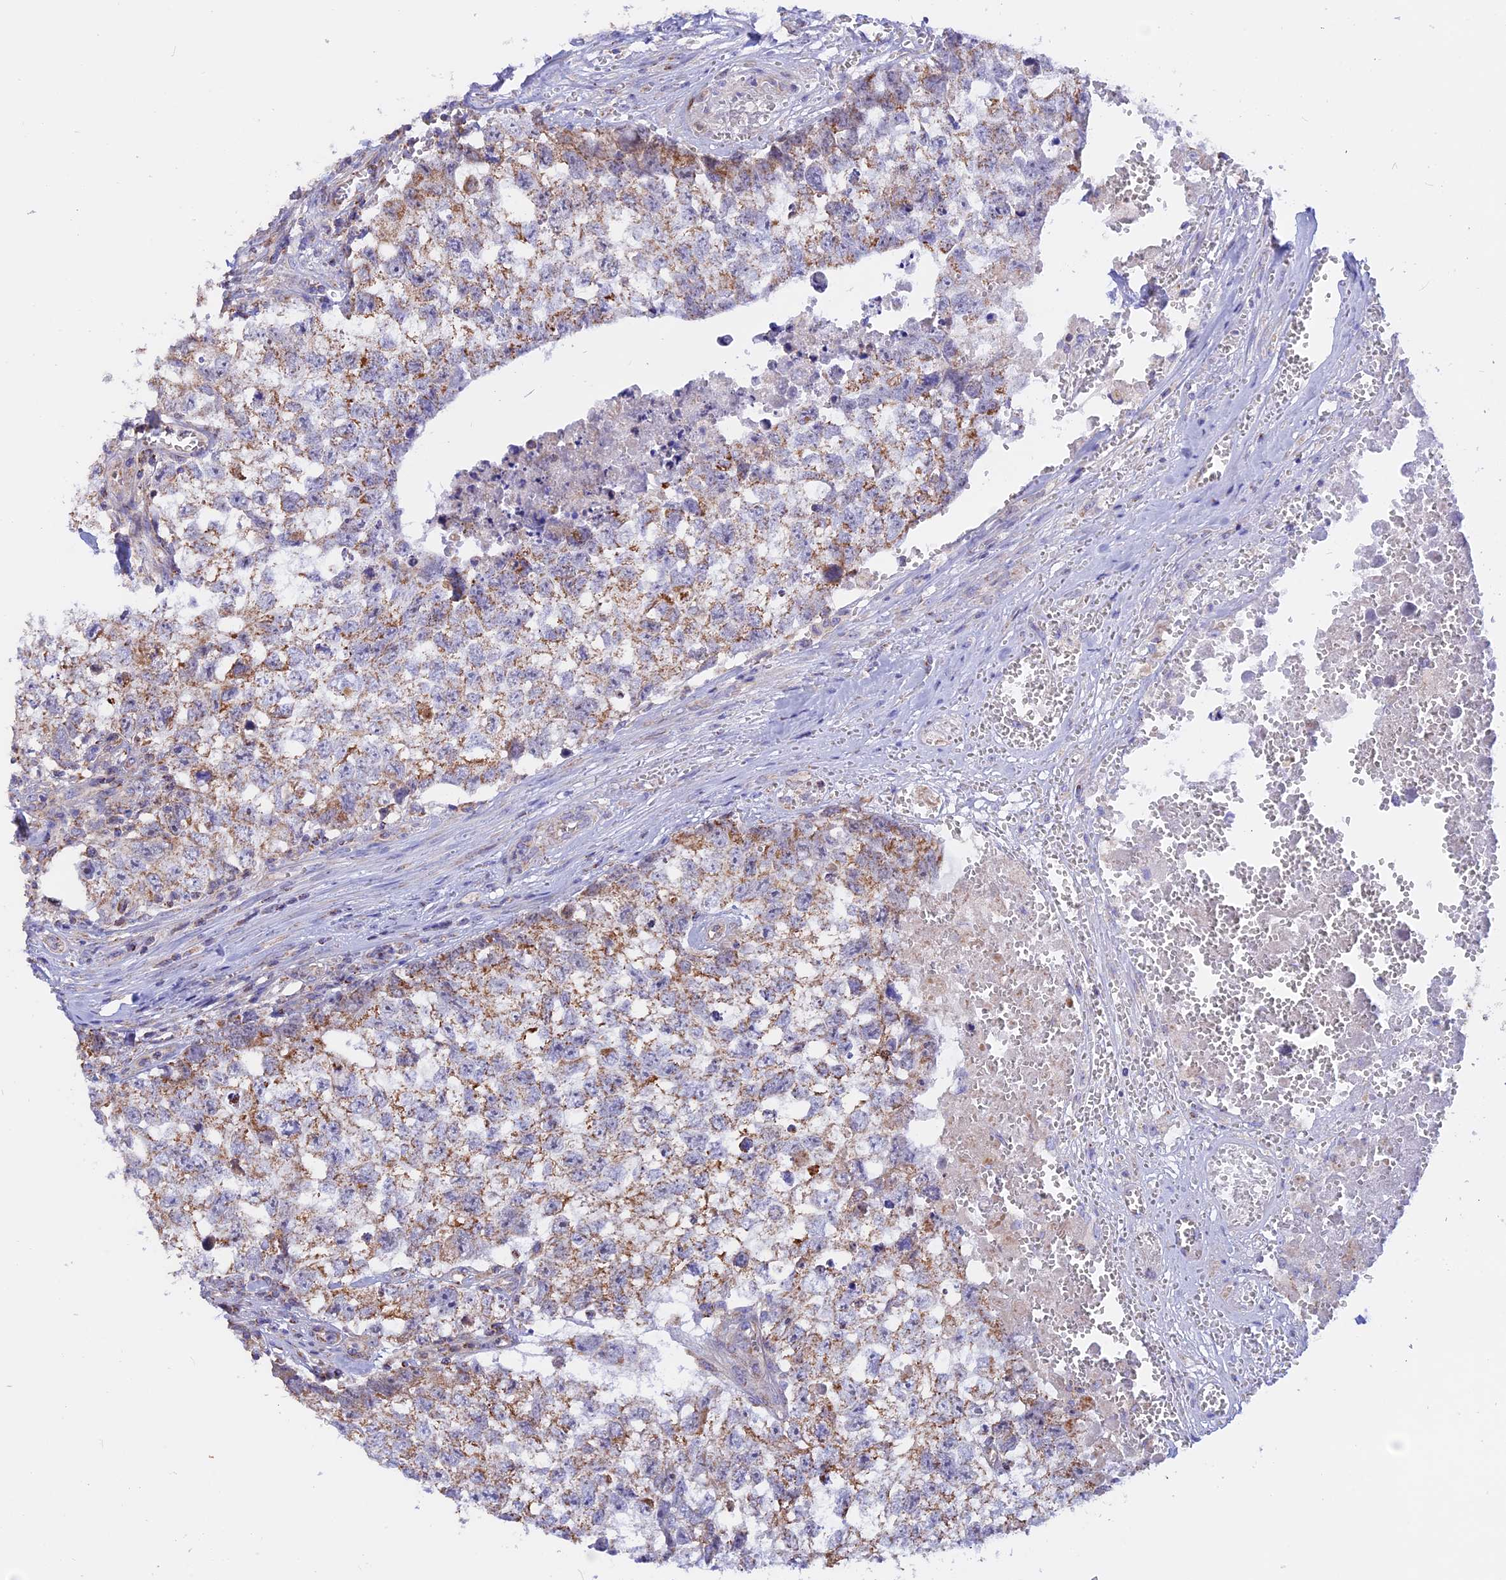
{"staining": {"intensity": "moderate", "quantity": ">75%", "location": "cytoplasmic/membranous"}, "tissue": "testis cancer", "cell_type": "Tumor cells", "image_type": "cancer", "snomed": [{"axis": "morphology", "description": "Seminoma, NOS"}, {"axis": "morphology", "description": "Carcinoma, Embryonal, NOS"}, {"axis": "topography", "description": "Testis"}], "caption": "Testis embryonal carcinoma stained for a protein (brown) reveals moderate cytoplasmic/membranous positive staining in about >75% of tumor cells.", "gene": "GCDH", "patient": {"sex": "male", "age": 29}}